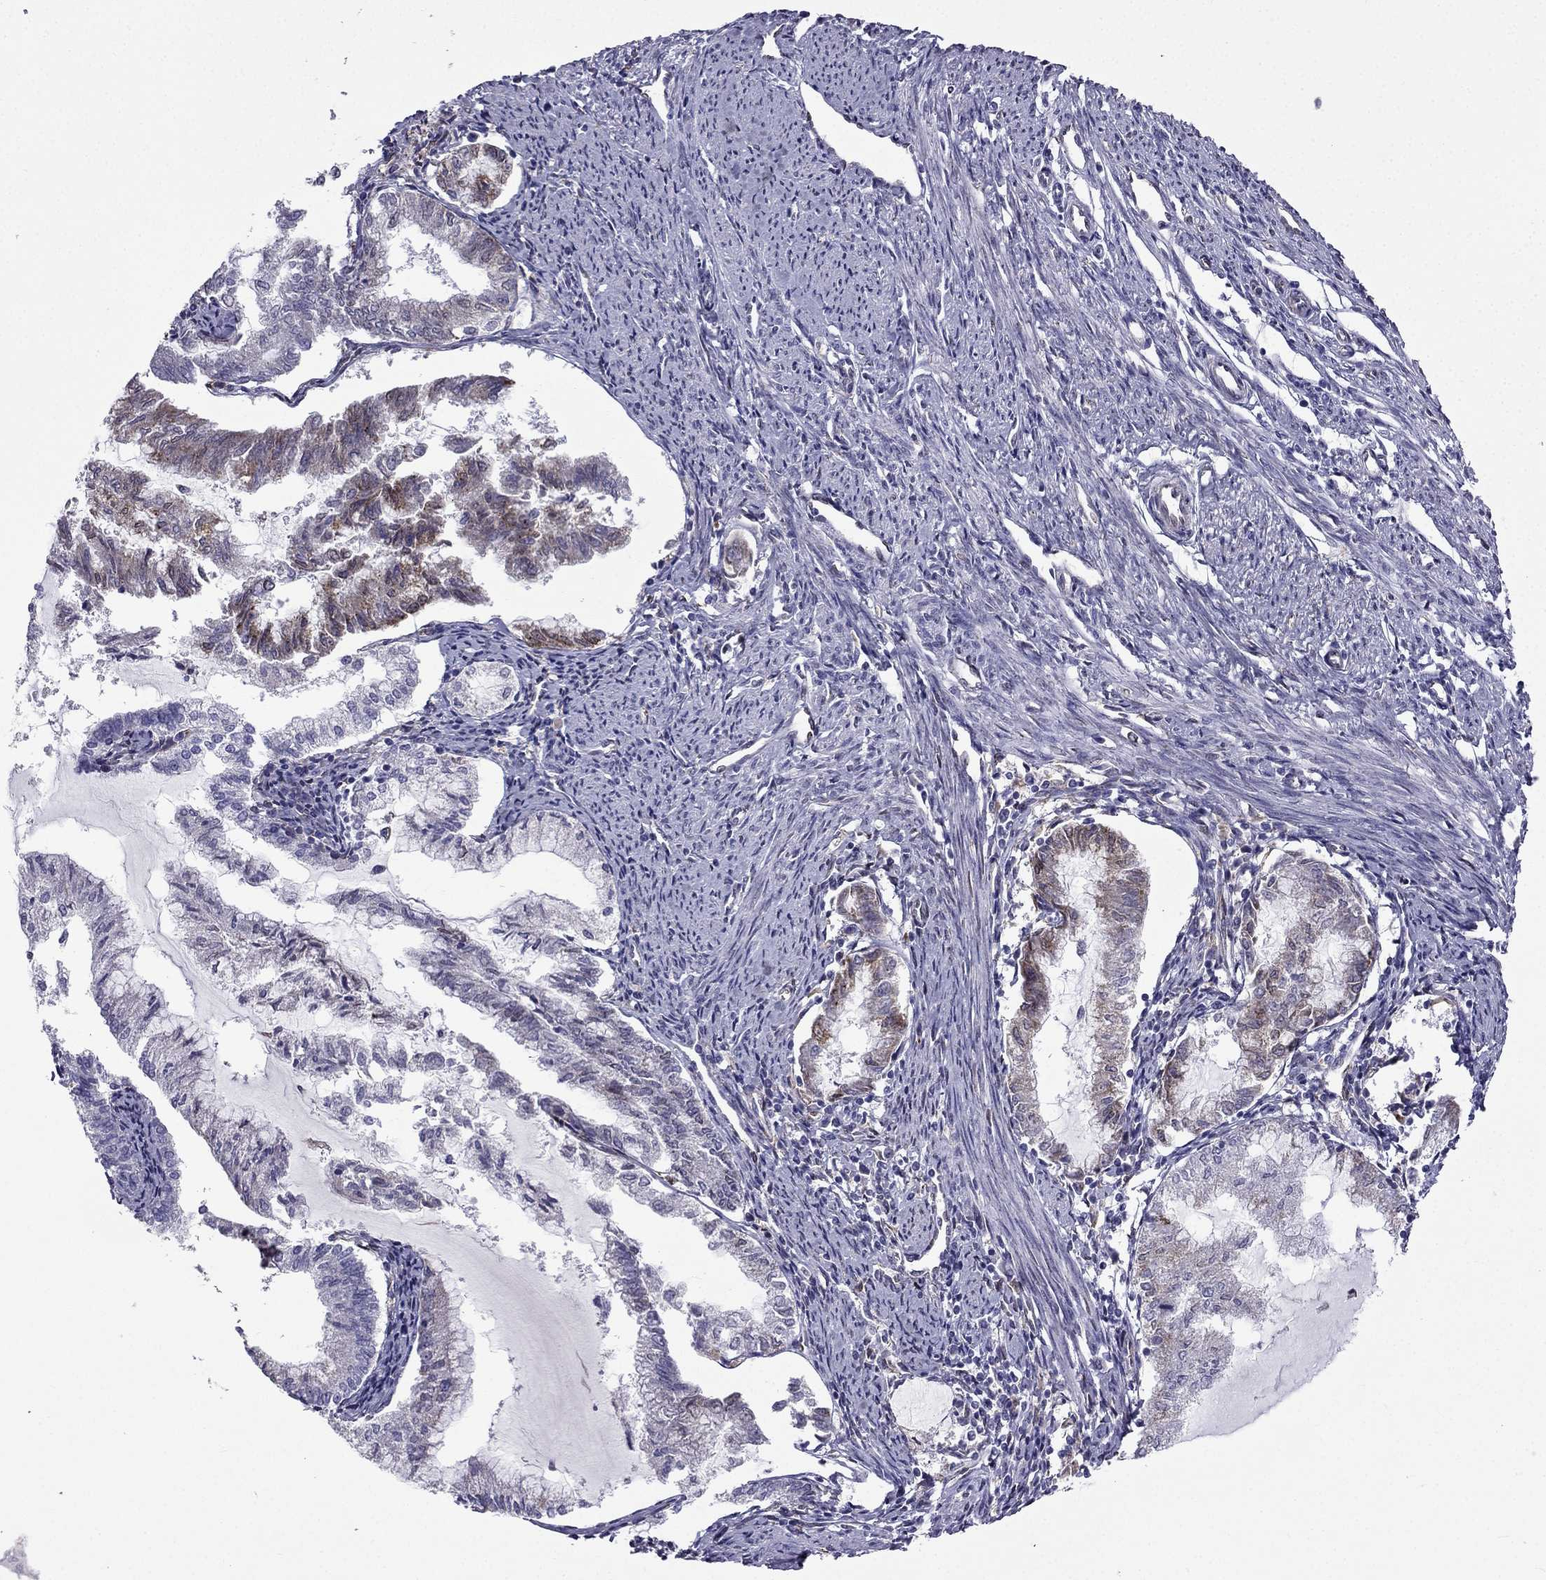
{"staining": {"intensity": "moderate", "quantity": "<25%", "location": "cytoplasmic/membranous"}, "tissue": "endometrial cancer", "cell_type": "Tumor cells", "image_type": "cancer", "snomed": [{"axis": "morphology", "description": "Adenocarcinoma, NOS"}, {"axis": "topography", "description": "Endometrium"}], "caption": "Protein expression analysis of human endometrial cancer reveals moderate cytoplasmic/membranous positivity in approximately <25% of tumor cells. (DAB (3,3'-diaminobenzidine) IHC with brightfield microscopy, high magnification).", "gene": "IKBIP", "patient": {"sex": "female", "age": 79}}